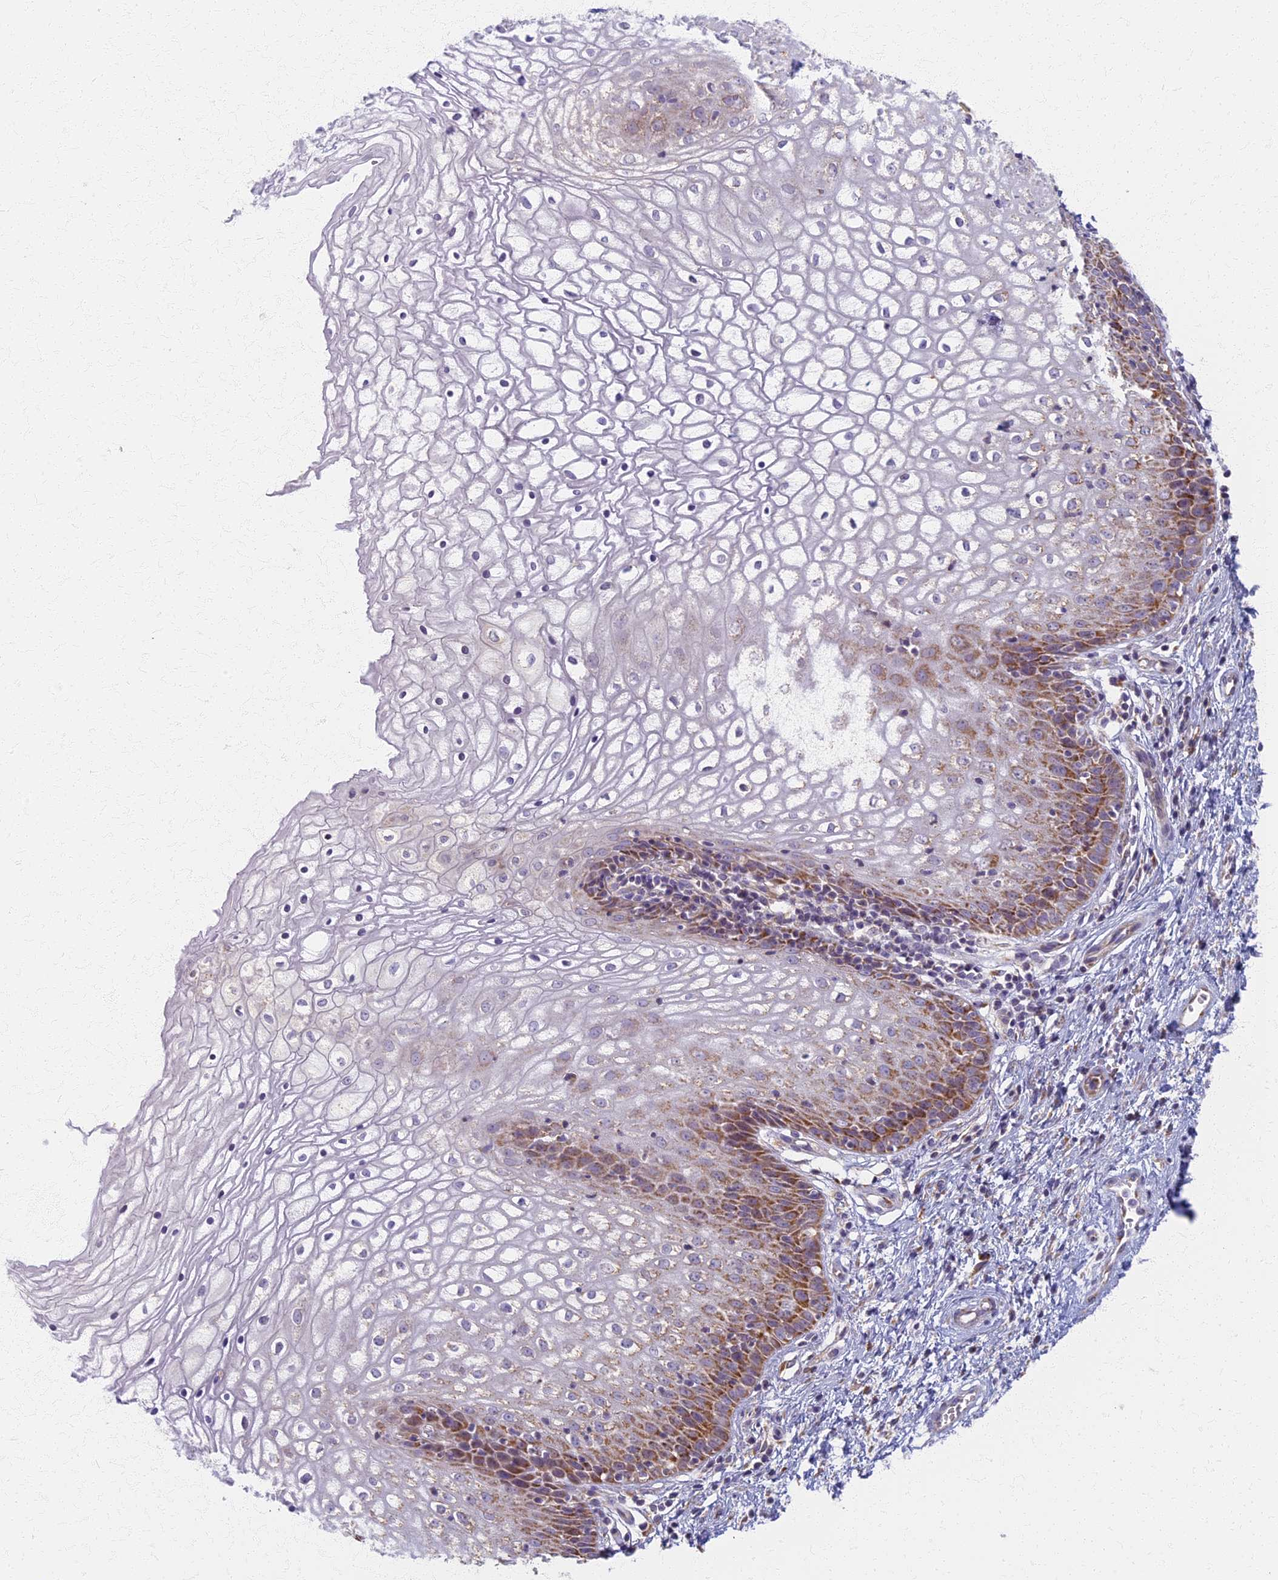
{"staining": {"intensity": "moderate", "quantity": "25%-75%", "location": "cytoplasmic/membranous"}, "tissue": "vagina", "cell_type": "Squamous epithelial cells", "image_type": "normal", "snomed": [{"axis": "morphology", "description": "Normal tissue, NOS"}, {"axis": "topography", "description": "Vagina"}], "caption": "IHC histopathology image of benign human vagina stained for a protein (brown), which shows medium levels of moderate cytoplasmic/membranous positivity in about 25%-75% of squamous epithelial cells.", "gene": "MRPS25", "patient": {"sex": "female", "age": 34}}